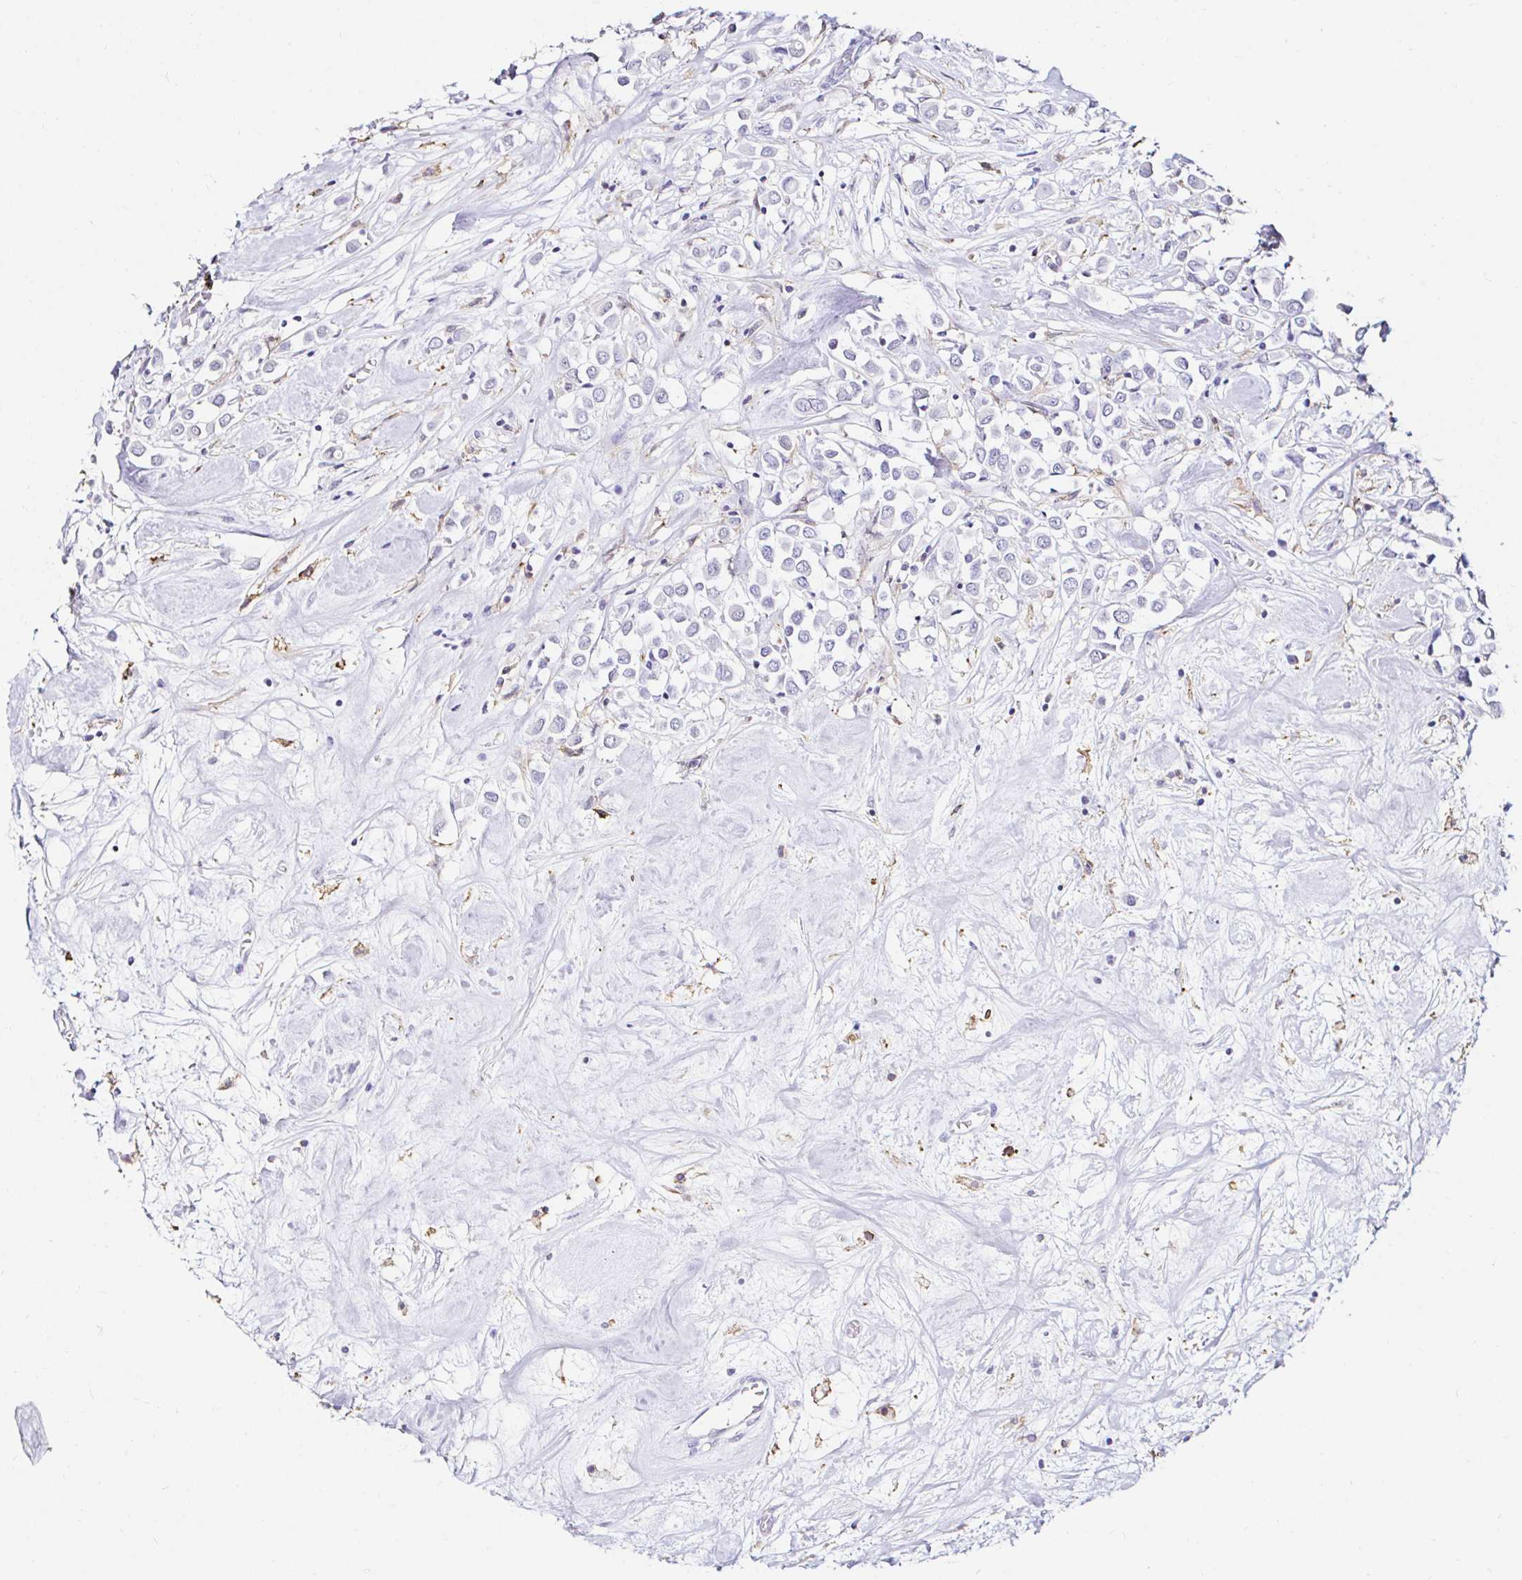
{"staining": {"intensity": "negative", "quantity": "none", "location": "none"}, "tissue": "breast cancer", "cell_type": "Tumor cells", "image_type": "cancer", "snomed": [{"axis": "morphology", "description": "Duct carcinoma"}, {"axis": "topography", "description": "Breast"}], "caption": "Human breast cancer (intraductal carcinoma) stained for a protein using immunohistochemistry (IHC) exhibits no positivity in tumor cells.", "gene": "CYBB", "patient": {"sex": "female", "age": 61}}